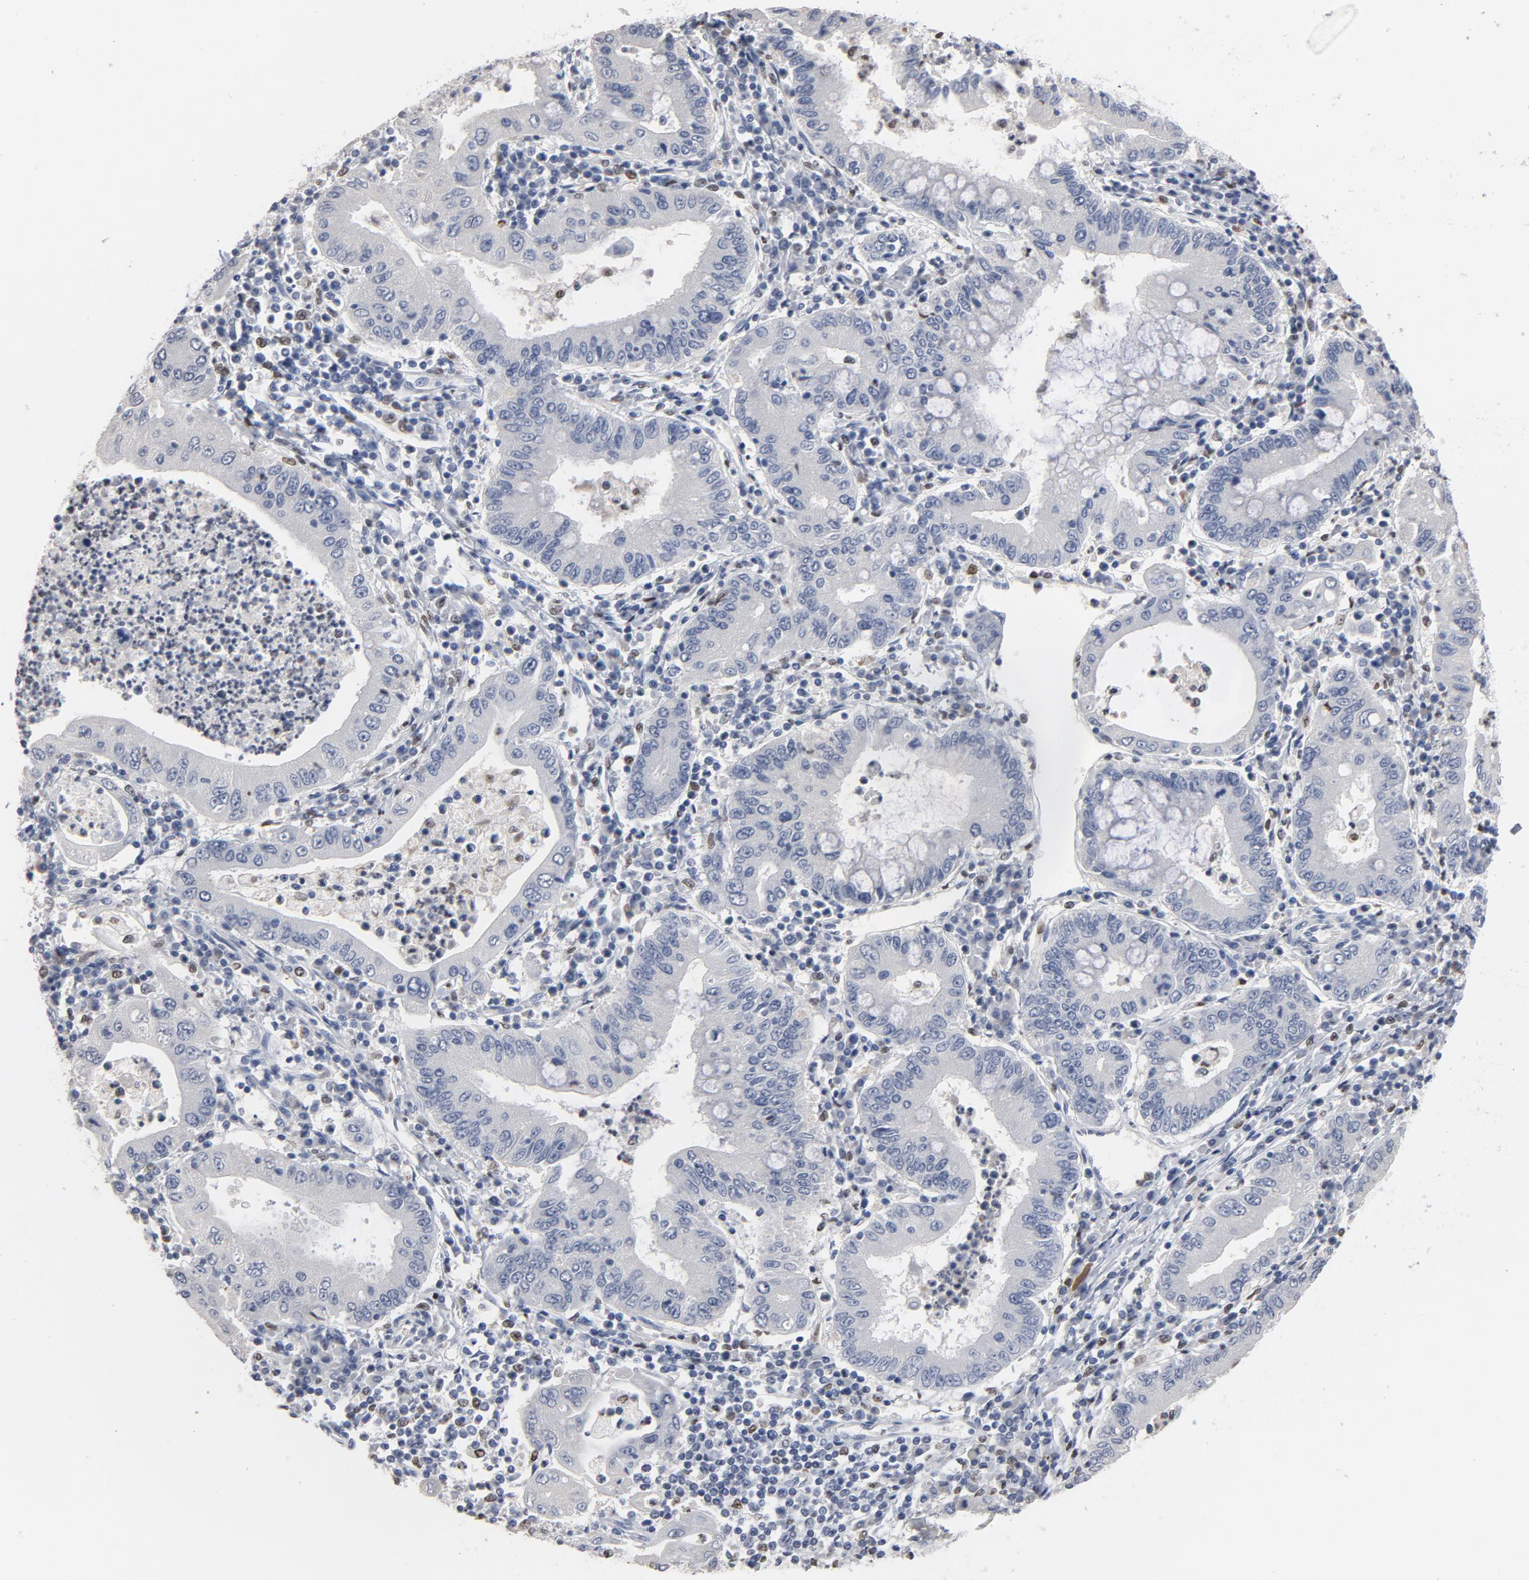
{"staining": {"intensity": "negative", "quantity": "none", "location": "none"}, "tissue": "stomach cancer", "cell_type": "Tumor cells", "image_type": "cancer", "snomed": [{"axis": "morphology", "description": "Normal tissue, NOS"}, {"axis": "morphology", "description": "Adenocarcinoma, NOS"}, {"axis": "topography", "description": "Esophagus"}, {"axis": "topography", "description": "Stomach, upper"}, {"axis": "topography", "description": "Peripheral nerve tissue"}], "caption": "High power microscopy image of an immunohistochemistry (IHC) micrograph of adenocarcinoma (stomach), revealing no significant expression in tumor cells.", "gene": "SPI1", "patient": {"sex": "male", "age": 62}}